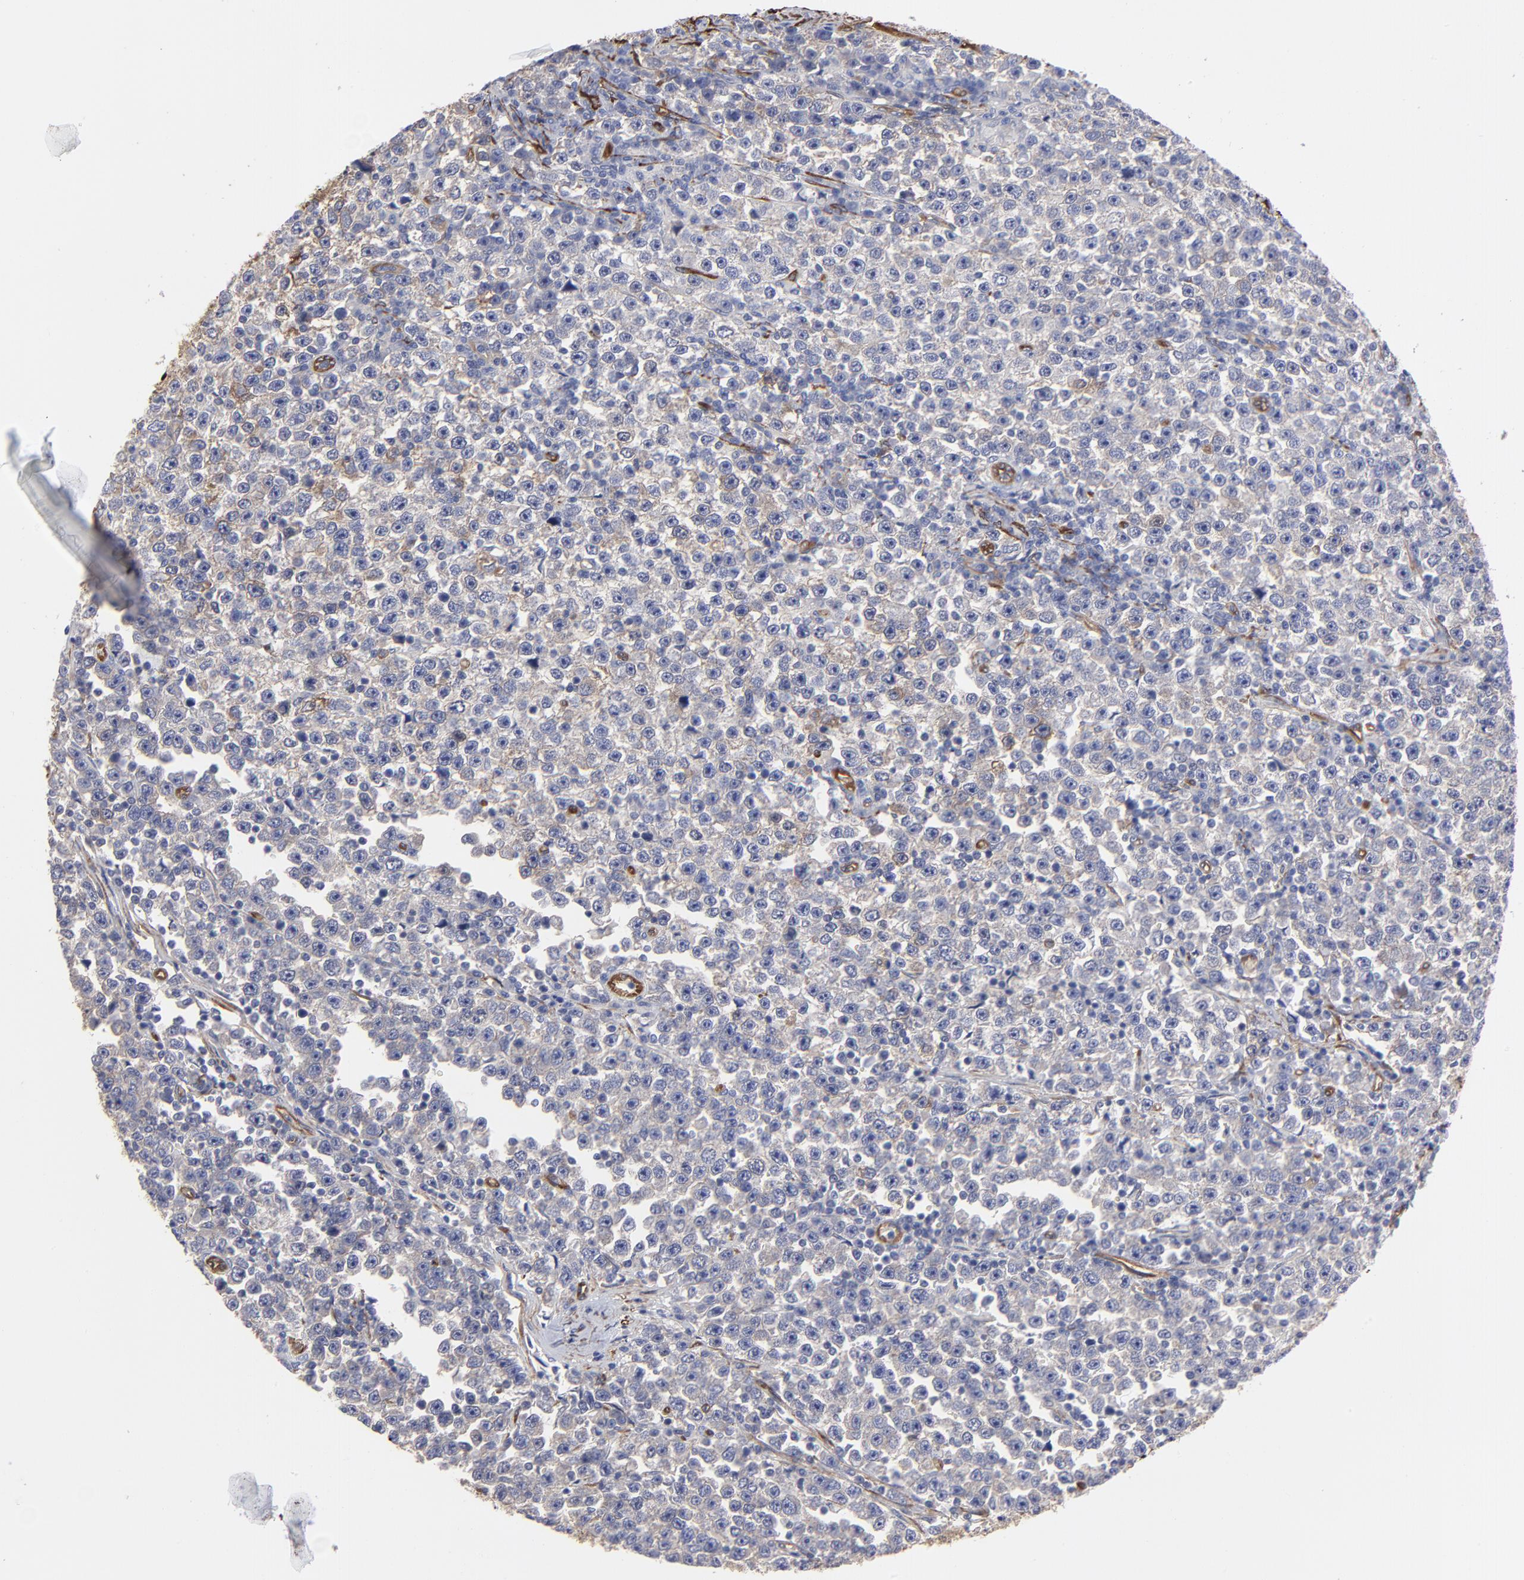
{"staining": {"intensity": "negative", "quantity": "none", "location": "none"}, "tissue": "testis cancer", "cell_type": "Tumor cells", "image_type": "cancer", "snomed": [{"axis": "morphology", "description": "Seminoma, NOS"}, {"axis": "topography", "description": "Testis"}], "caption": "Tumor cells are negative for protein expression in human testis cancer (seminoma).", "gene": "CILP", "patient": {"sex": "male", "age": 43}}